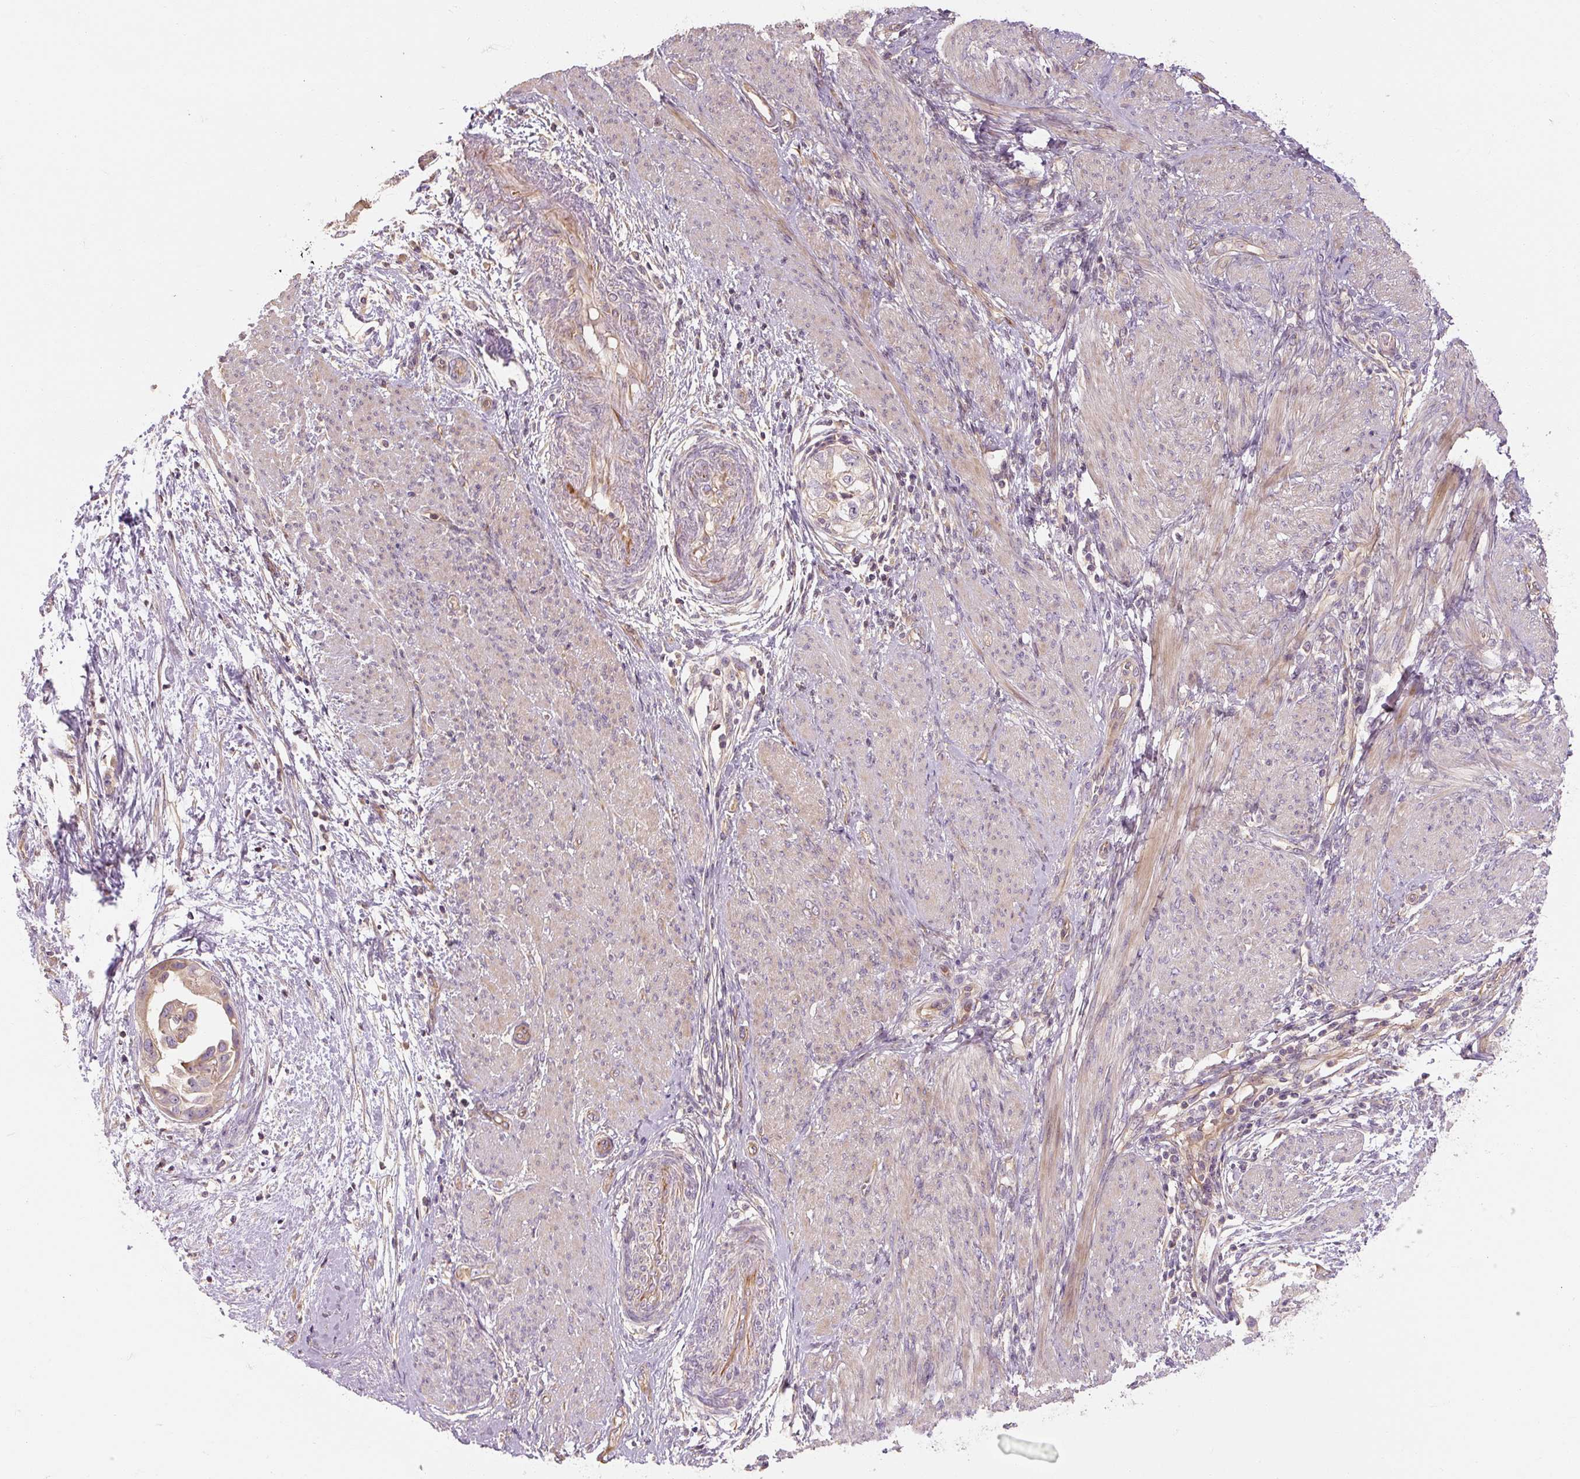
{"staining": {"intensity": "weak", "quantity": ">75%", "location": "cytoplasmic/membranous"}, "tissue": "endometrial cancer", "cell_type": "Tumor cells", "image_type": "cancer", "snomed": [{"axis": "morphology", "description": "Adenocarcinoma, NOS"}, {"axis": "topography", "description": "Endometrium"}], "caption": "Endometrial adenocarcinoma stained with a brown dye exhibits weak cytoplasmic/membranous positive positivity in about >75% of tumor cells.", "gene": "RB1CC1", "patient": {"sex": "female", "age": 85}}